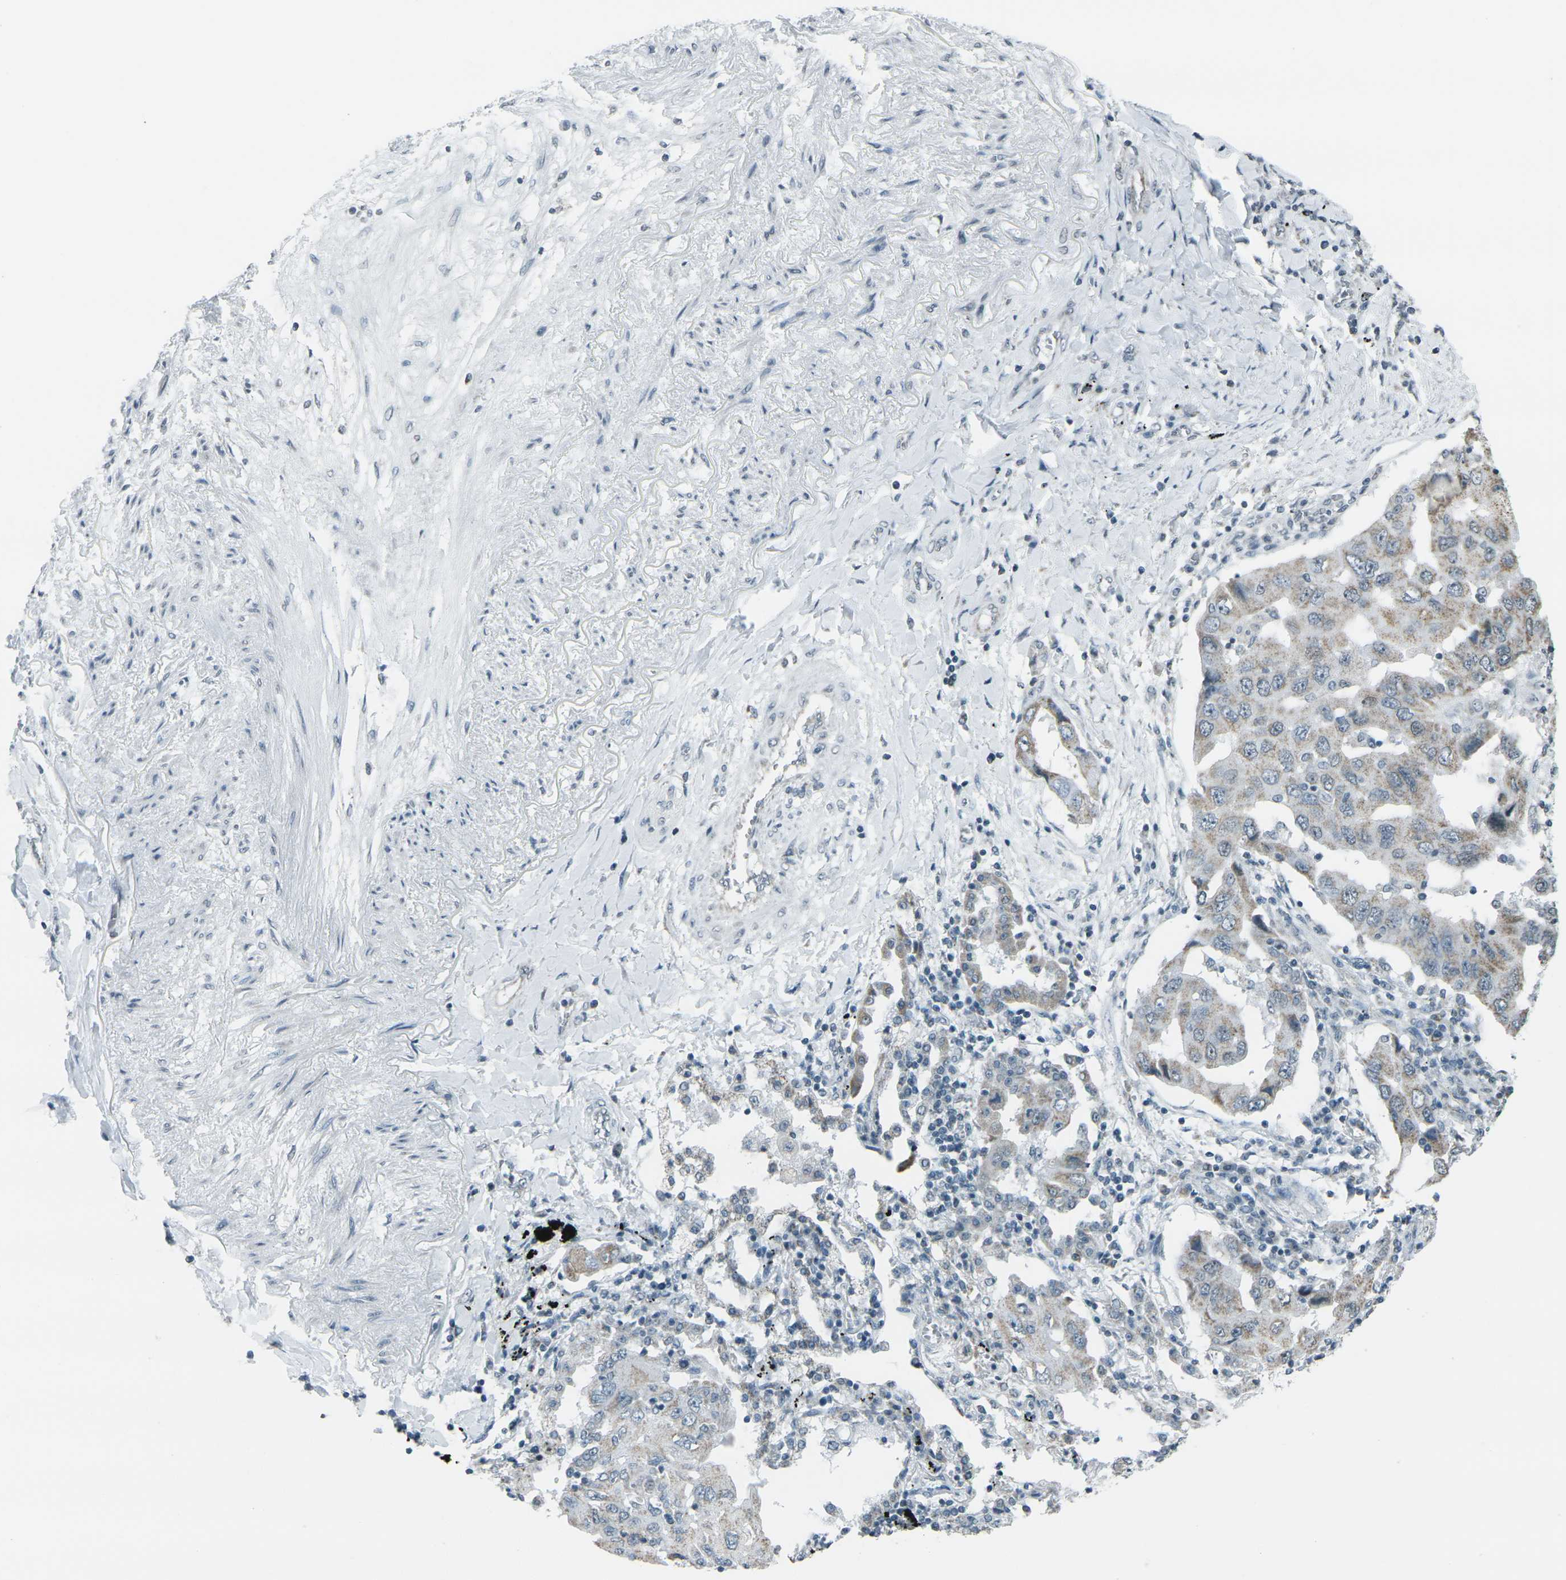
{"staining": {"intensity": "moderate", "quantity": "<25%", "location": "cytoplasmic/membranous"}, "tissue": "lung cancer", "cell_type": "Tumor cells", "image_type": "cancer", "snomed": [{"axis": "morphology", "description": "Adenocarcinoma, NOS"}, {"axis": "topography", "description": "Lung"}], "caption": "An IHC micrograph of neoplastic tissue is shown. Protein staining in brown highlights moderate cytoplasmic/membranous positivity in lung cancer within tumor cells.", "gene": "H2BC1", "patient": {"sex": "female", "age": 65}}